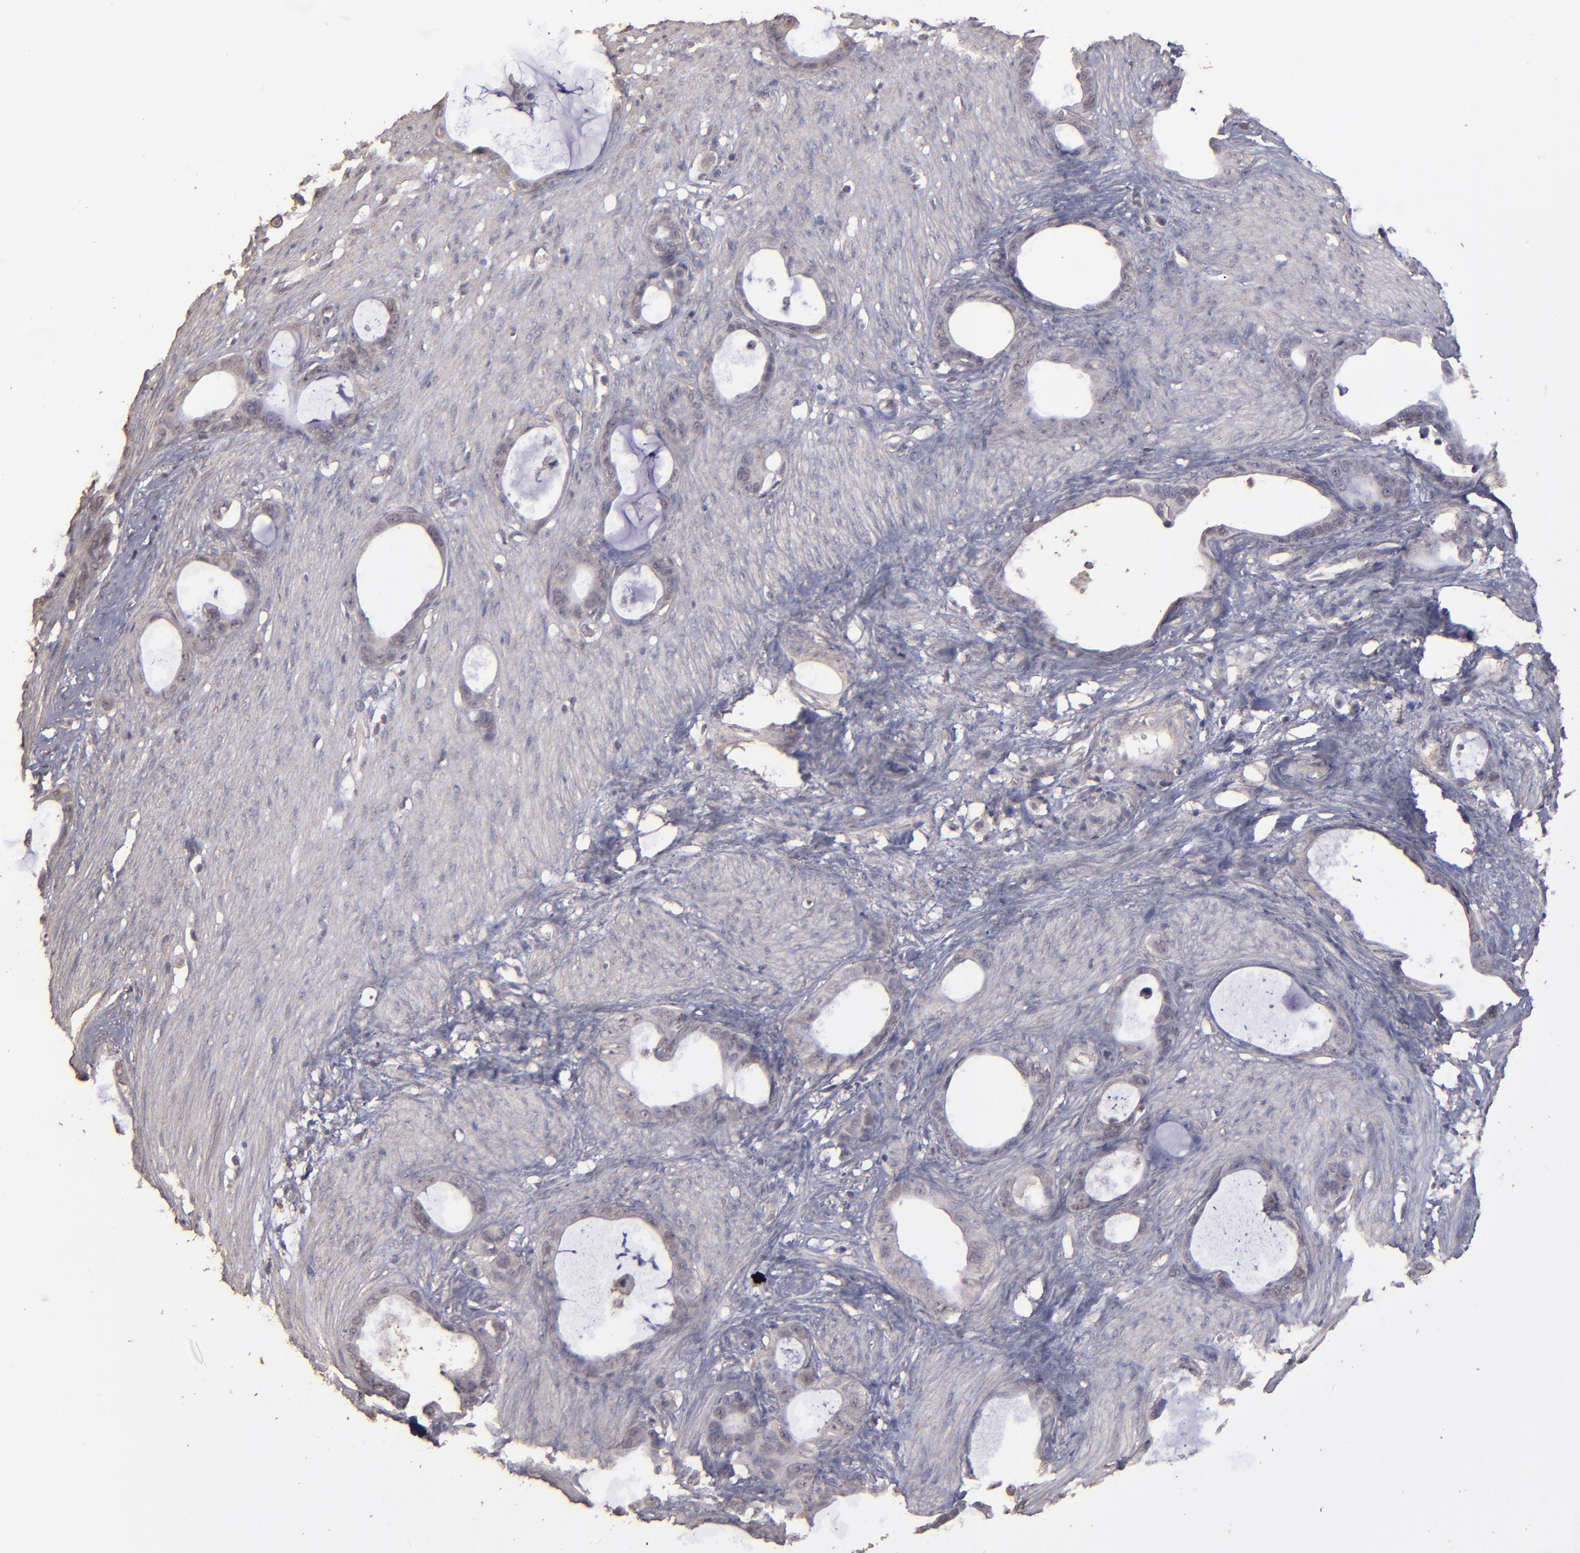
{"staining": {"intensity": "weak", "quantity": "<25%", "location": "cytoplasmic/membranous"}, "tissue": "stomach cancer", "cell_type": "Tumor cells", "image_type": "cancer", "snomed": [{"axis": "morphology", "description": "Adenocarcinoma, NOS"}, {"axis": "topography", "description": "Stomach"}], "caption": "Immunohistochemistry of human stomach cancer exhibits no staining in tumor cells. (DAB immunohistochemistry (IHC), high magnification).", "gene": "FAT1", "patient": {"sex": "female", "age": 75}}